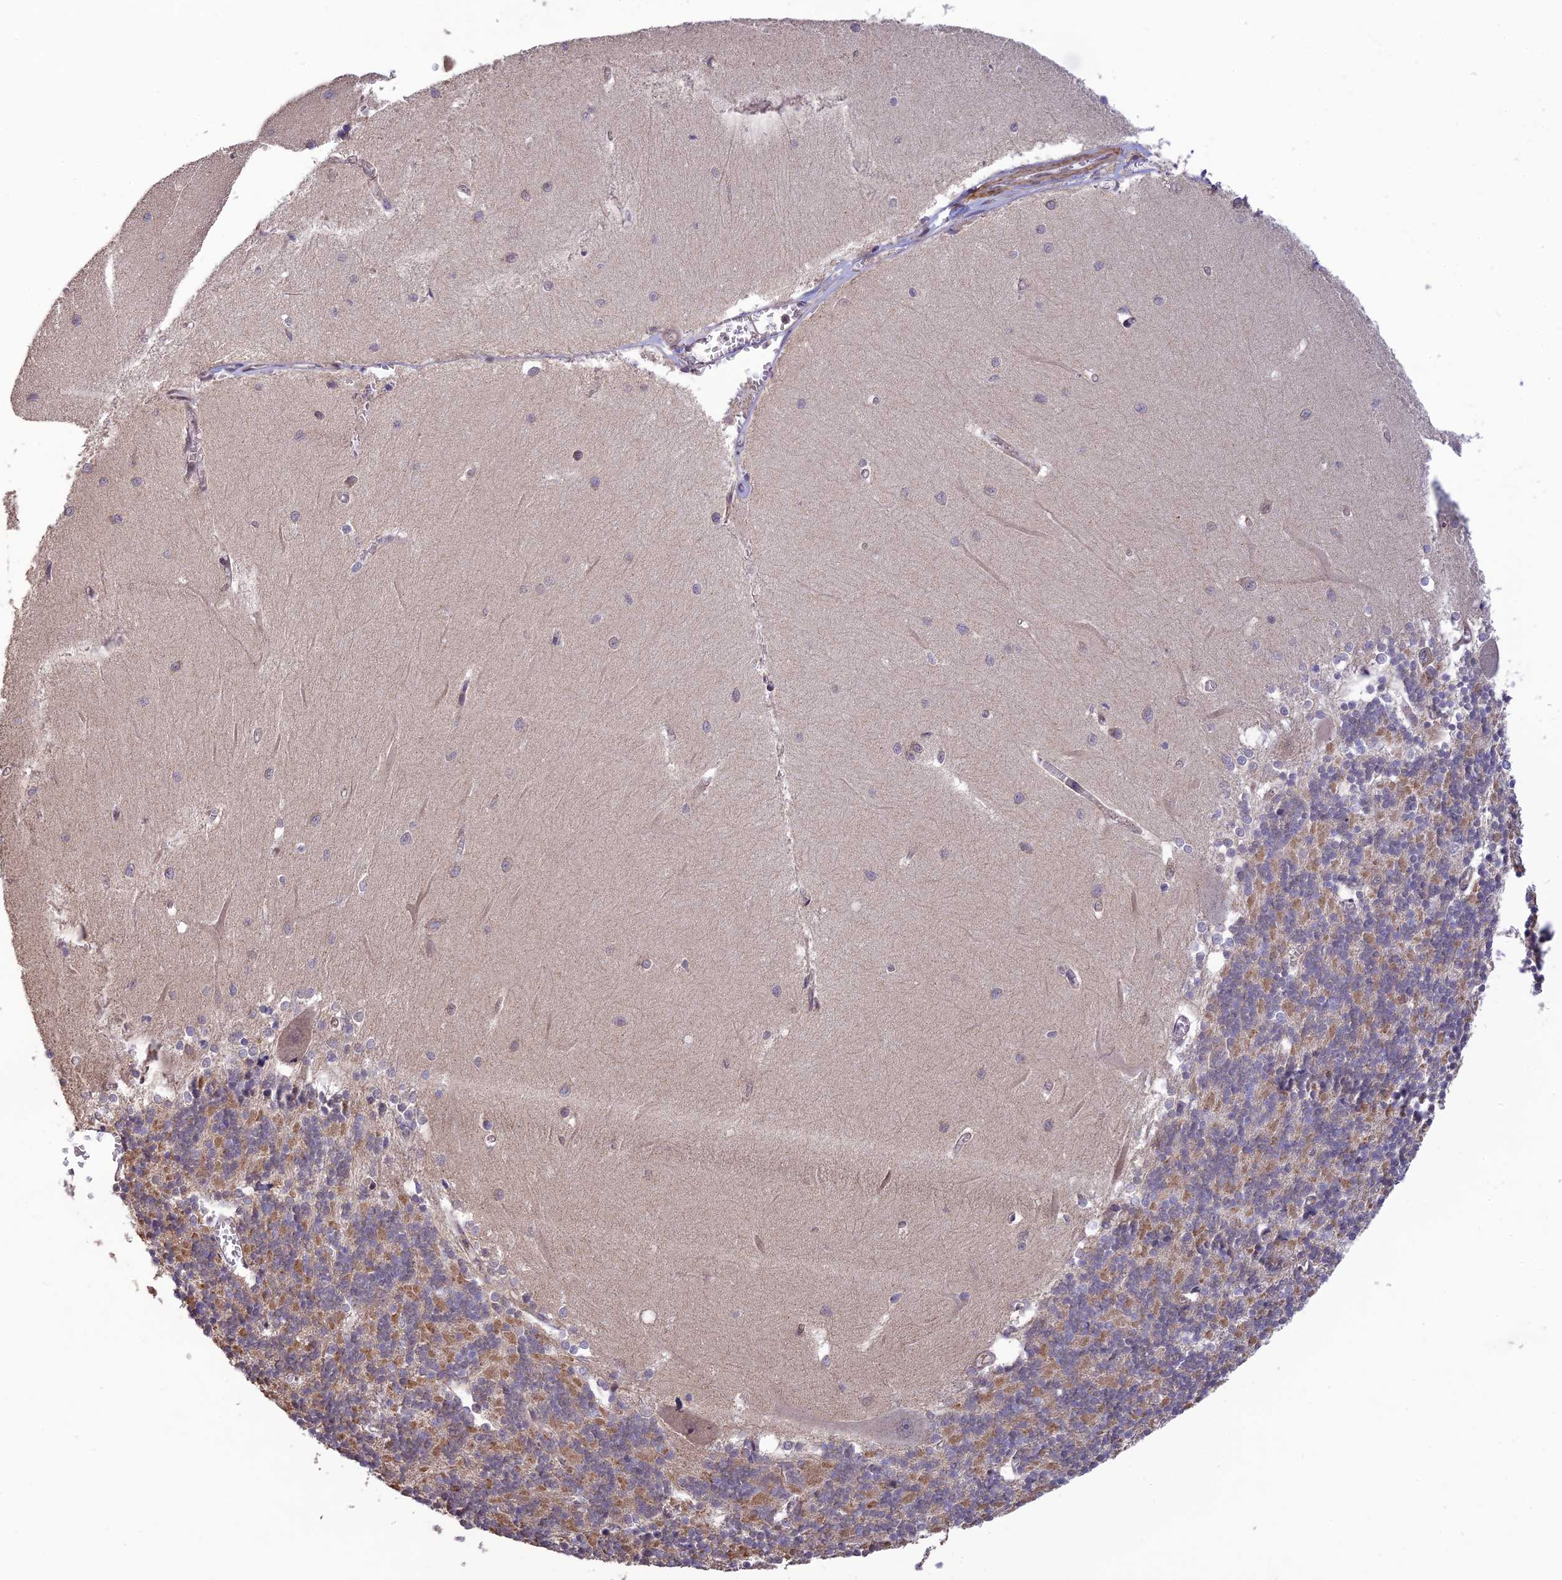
{"staining": {"intensity": "moderate", "quantity": "<25%", "location": "cytoplasmic/membranous"}, "tissue": "cerebellum", "cell_type": "Cells in granular layer", "image_type": "normal", "snomed": [{"axis": "morphology", "description": "Normal tissue, NOS"}, {"axis": "topography", "description": "Cerebellum"}], "caption": "The photomicrograph demonstrates a brown stain indicating the presence of a protein in the cytoplasmic/membranous of cells in granular layer in cerebellum.", "gene": "PAGR1", "patient": {"sex": "male", "age": 37}}